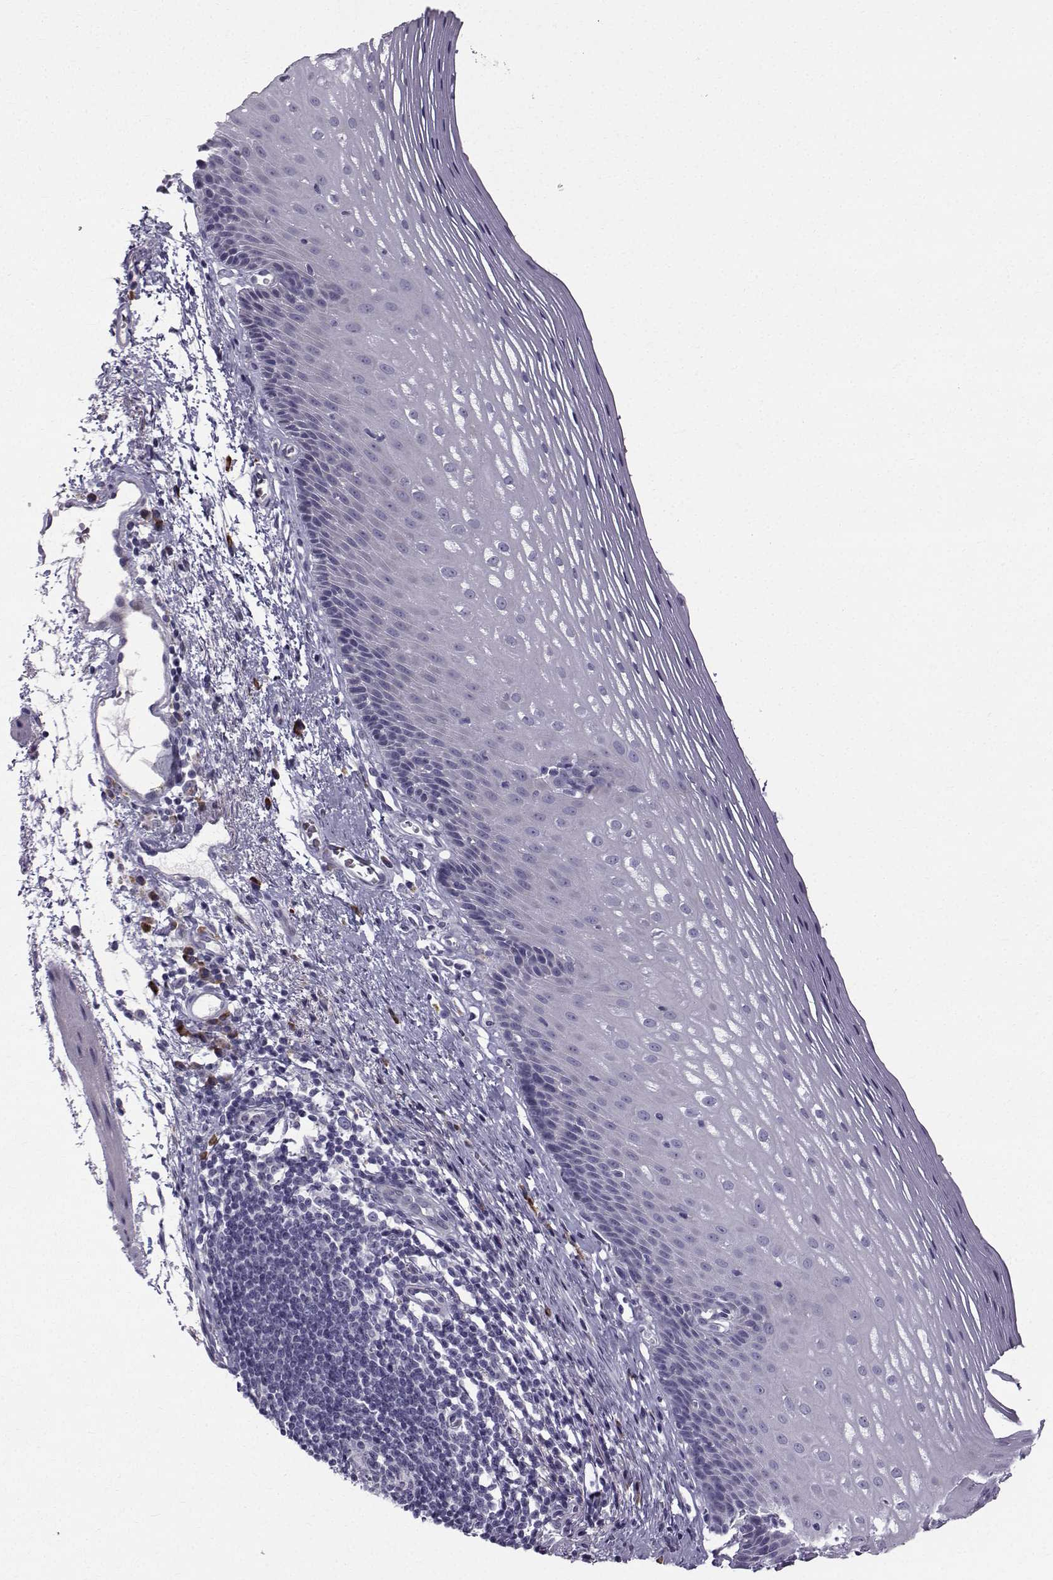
{"staining": {"intensity": "negative", "quantity": "none", "location": "none"}, "tissue": "esophagus", "cell_type": "Squamous epithelial cells", "image_type": "normal", "snomed": [{"axis": "morphology", "description": "Normal tissue, NOS"}, {"axis": "topography", "description": "Esophagus"}], "caption": "An immunohistochemistry photomicrograph of normal esophagus is shown. There is no staining in squamous epithelial cells of esophagus.", "gene": "ROPN1B", "patient": {"sex": "male", "age": 76}}